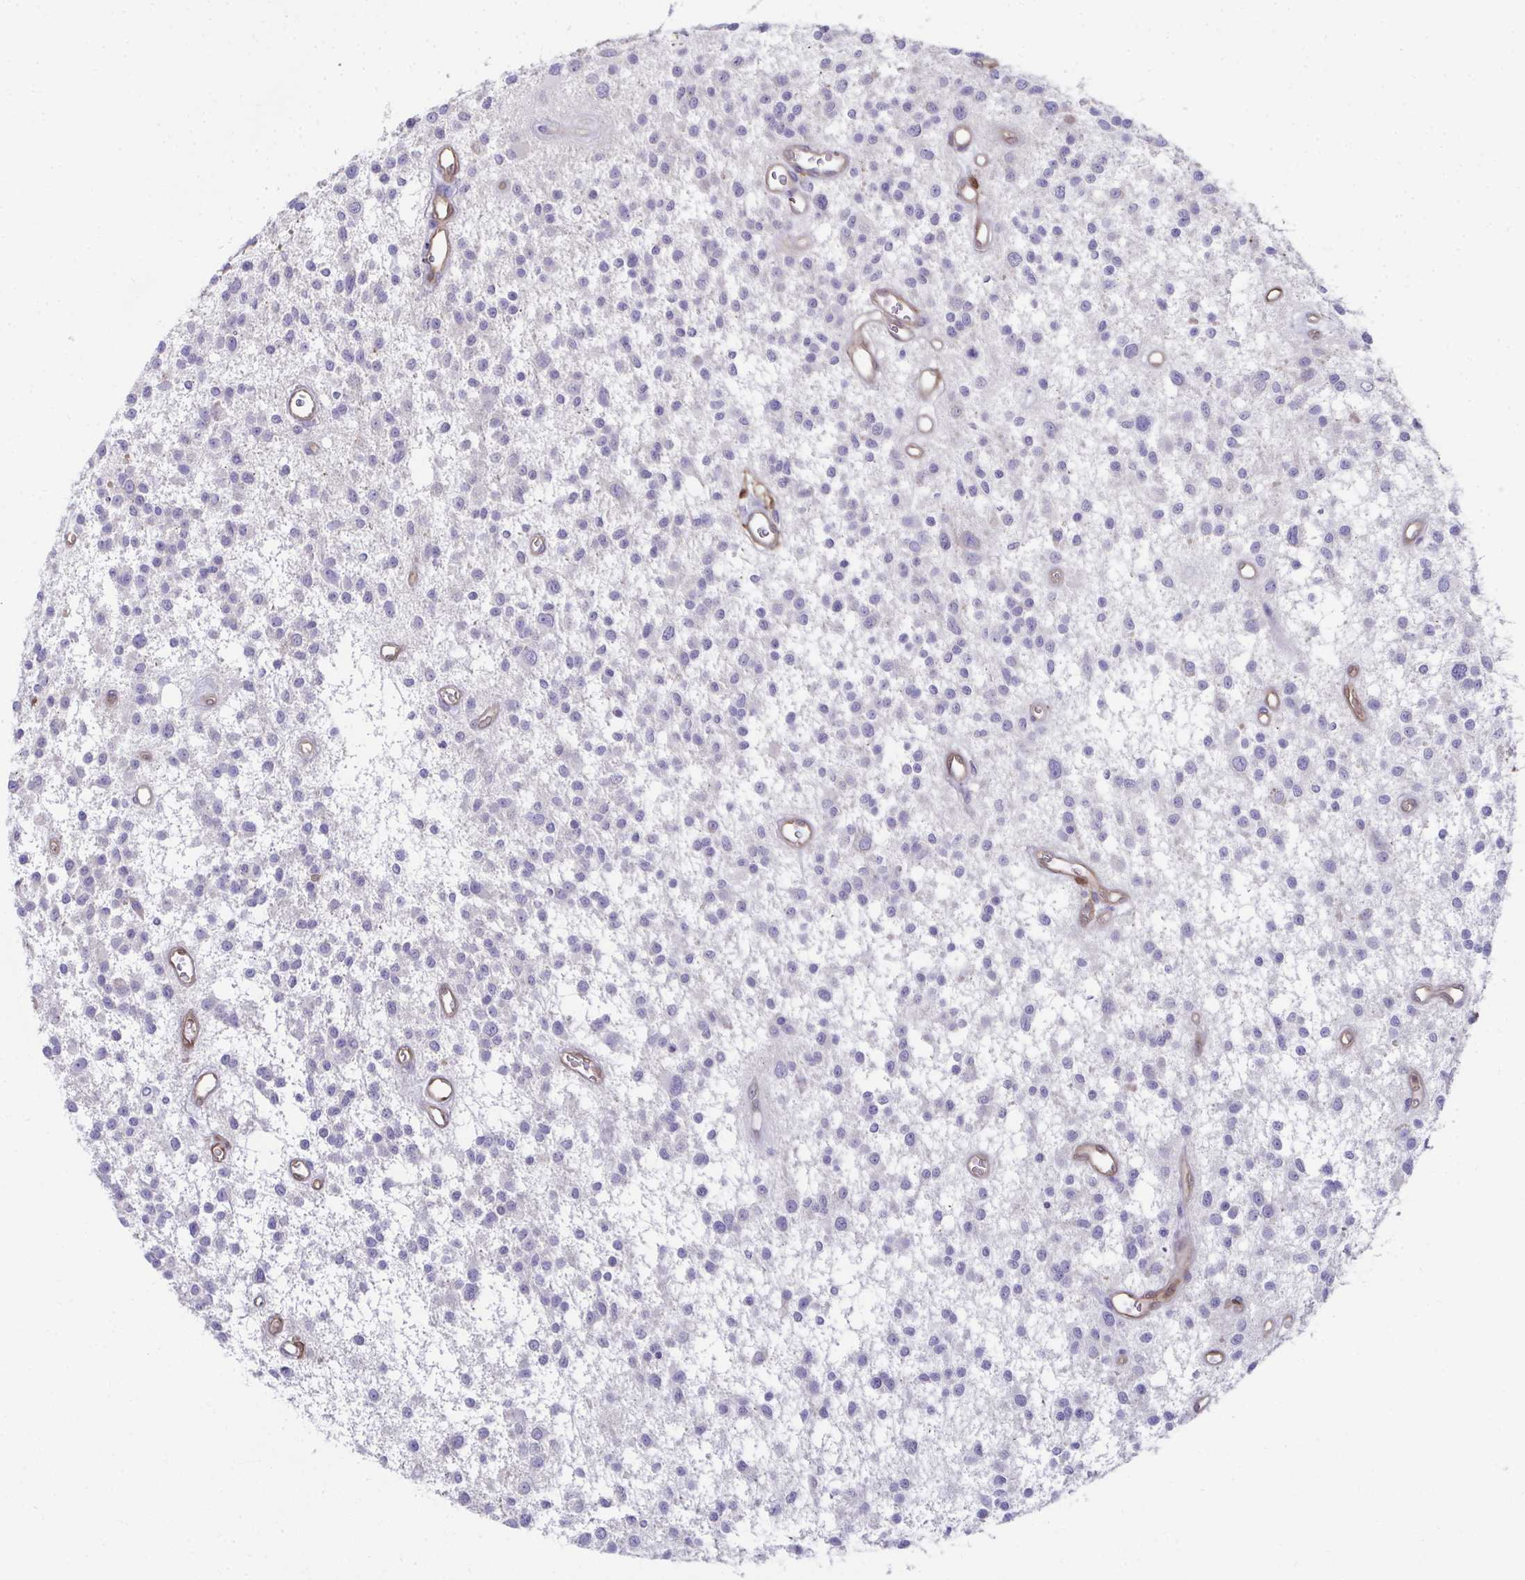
{"staining": {"intensity": "negative", "quantity": "none", "location": "none"}, "tissue": "glioma", "cell_type": "Tumor cells", "image_type": "cancer", "snomed": [{"axis": "morphology", "description": "Glioma, malignant, Low grade"}, {"axis": "topography", "description": "Brain"}], "caption": "Tumor cells are negative for brown protein staining in glioma.", "gene": "RBP1", "patient": {"sex": "male", "age": 43}}